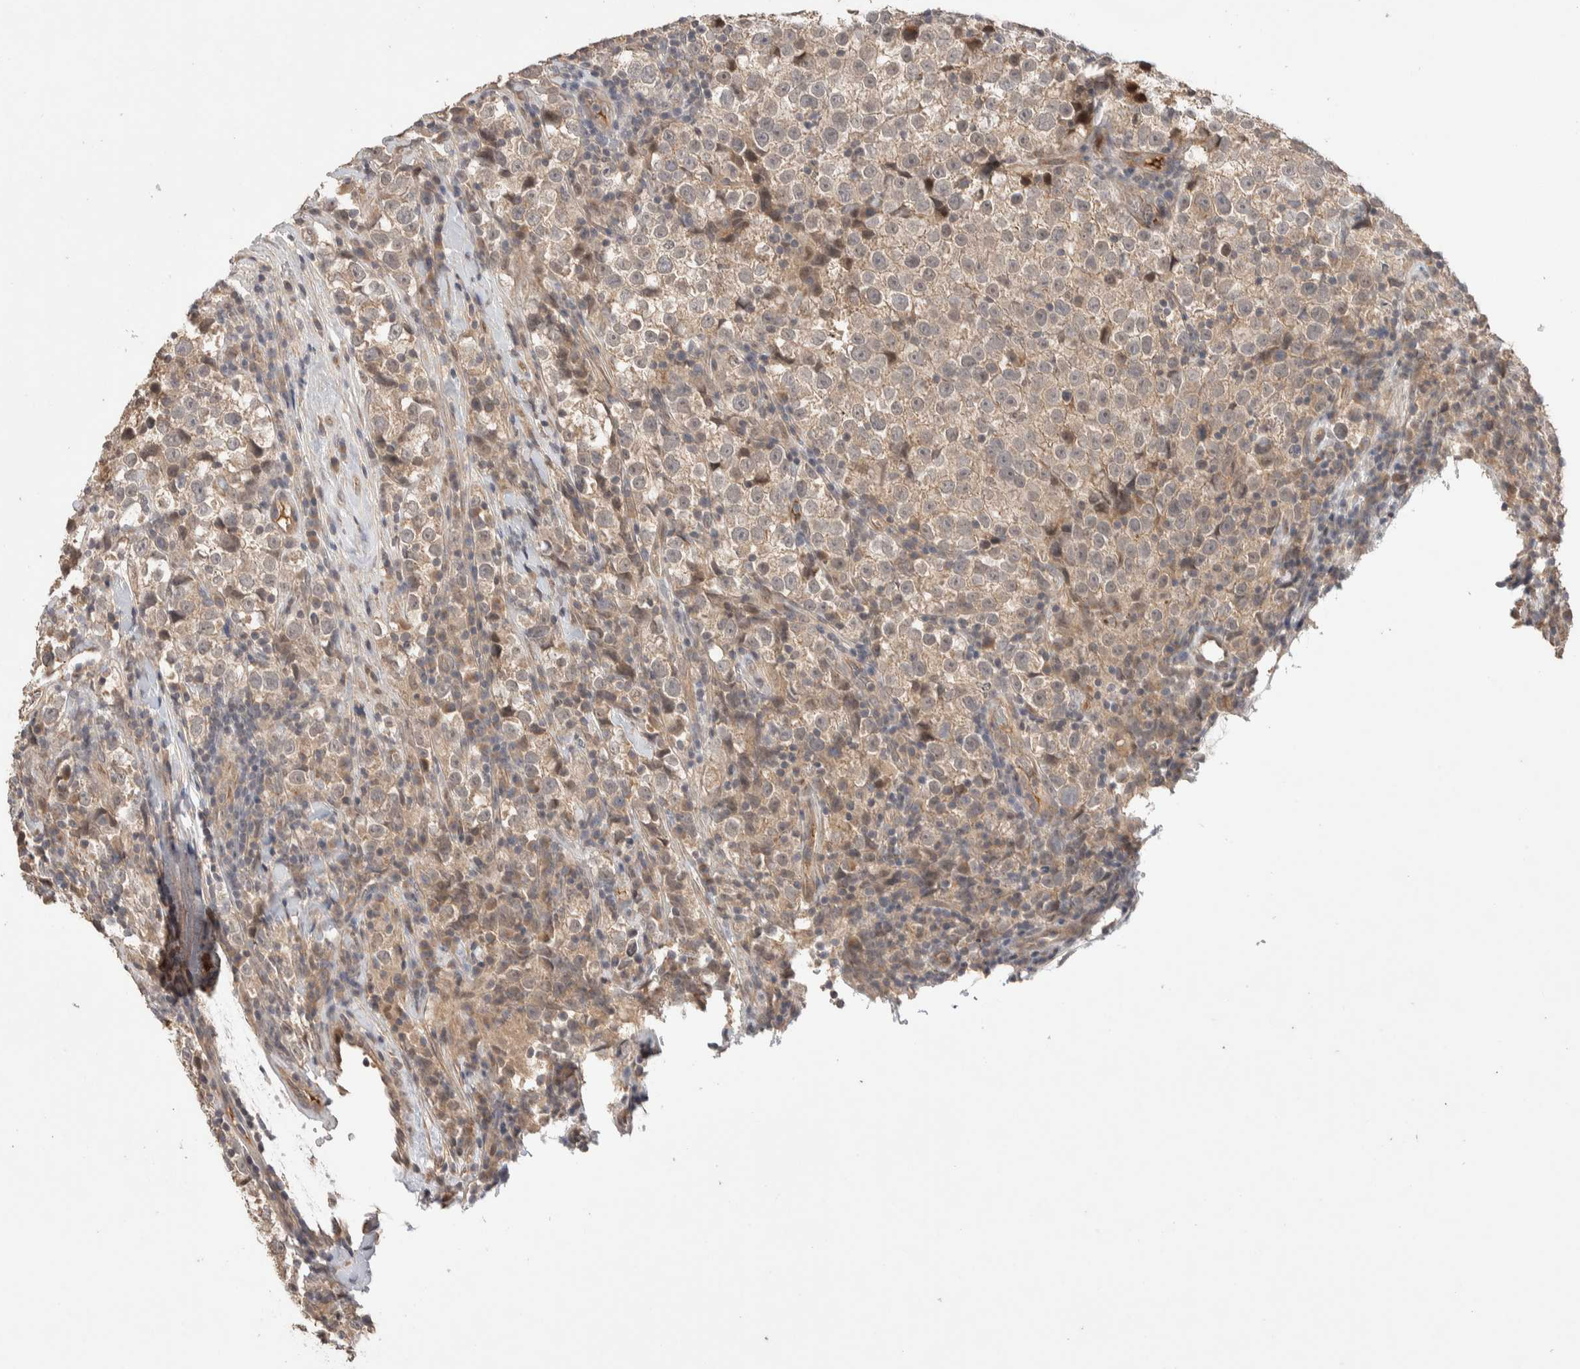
{"staining": {"intensity": "weak", "quantity": ">75%", "location": "cytoplasmic/membranous"}, "tissue": "testis cancer", "cell_type": "Tumor cells", "image_type": "cancer", "snomed": [{"axis": "morphology", "description": "Normal tissue, NOS"}, {"axis": "morphology", "description": "Seminoma, NOS"}, {"axis": "topography", "description": "Testis"}], "caption": "Protein analysis of testis cancer (seminoma) tissue reveals weak cytoplasmic/membranous staining in approximately >75% of tumor cells.", "gene": "CASK", "patient": {"sex": "male", "age": 43}}